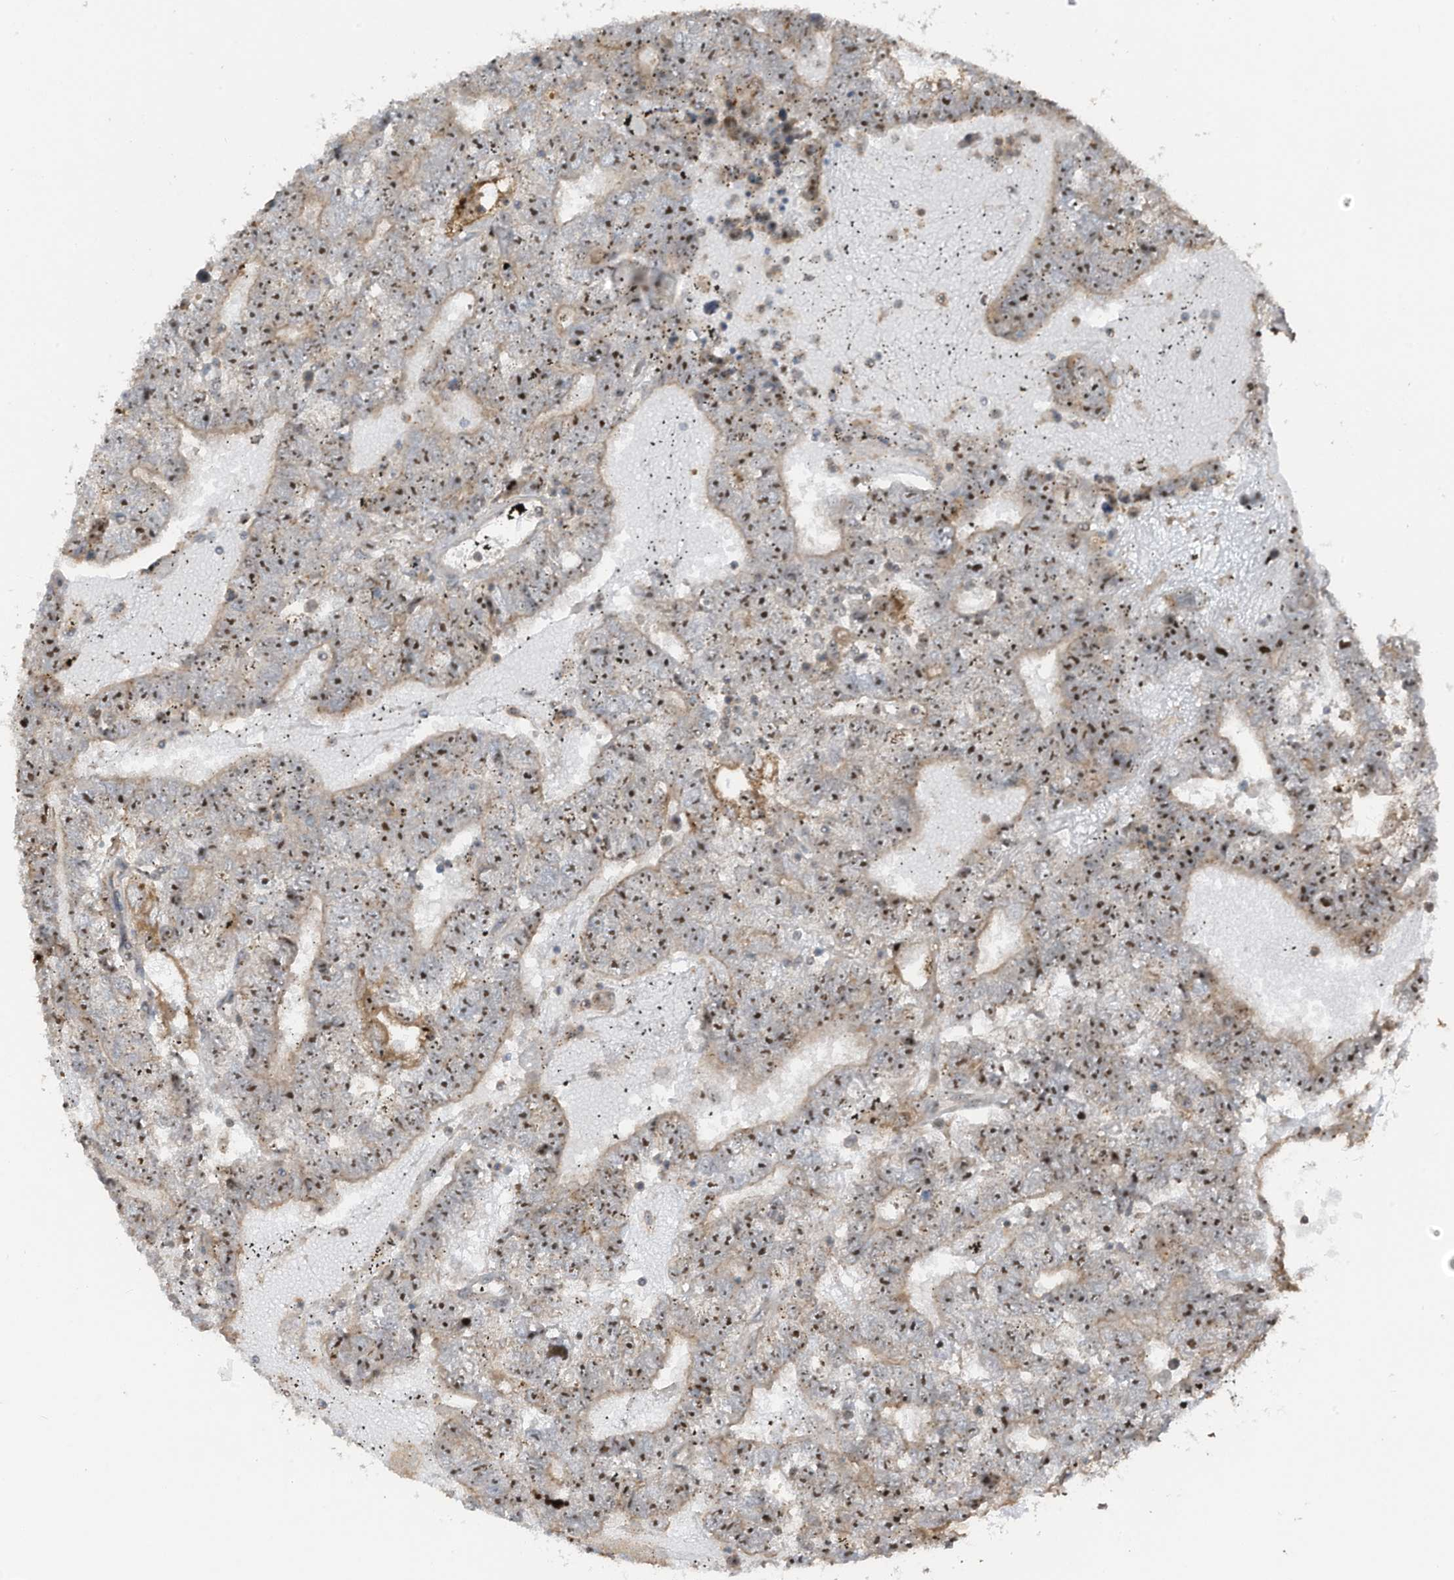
{"staining": {"intensity": "strong", "quantity": ">75%", "location": "nuclear"}, "tissue": "testis cancer", "cell_type": "Tumor cells", "image_type": "cancer", "snomed": [{"axis": "morphology", "description": "Carcinoma, Embryonal, NOS"}, {"axis": "topography", "description": "Testis"}], "caption": "A histopathology image of testis cancer stained for a protein reveals strong nuclear brown staining in tumor cells.", "gene": "UTP3", "patient": {"sex": "male", "age": 25}}